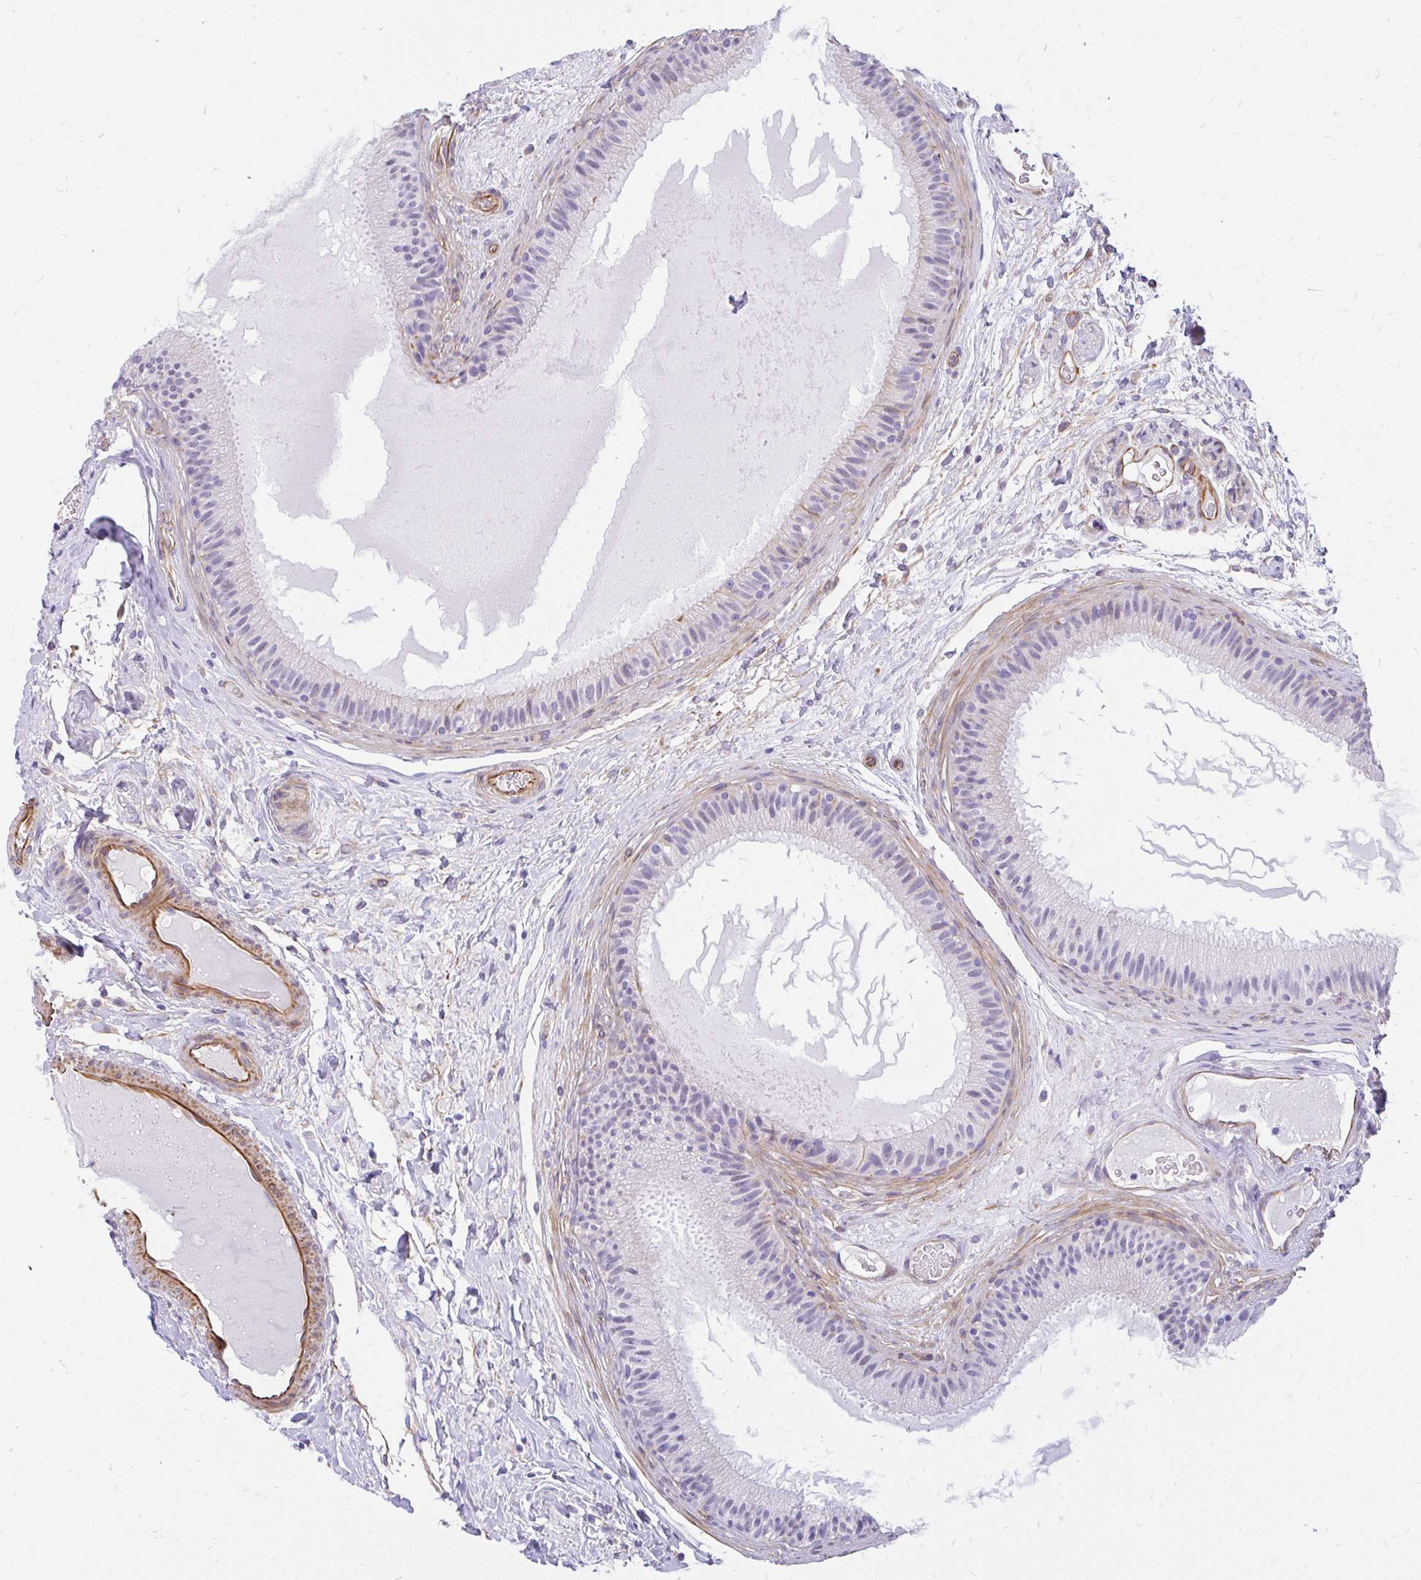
{"staining": {"intensity": "negative", "quantity": "none", "location": "none"}, "tissue": "epididymis", "cell_type": "Glandular cells", "image_type": "normal", "snomed": [{"axis": "morphology", "description": "Normal tissue, NOS"}, {"axis": "topography", "description": "Epididymis"}], "caption": "An IHC histopathology image of normal epididymis is shown. There is no staining in glandular cells of epididymis. Brightfield microscopy of immunohistochemistry stained with DAB (3,3'-diaminobenzidine) (brown) and hematoxylin (blue), captured at high magnification.", "gene": "FAM83C", "patient": {"sex": "male", "age": 23}}